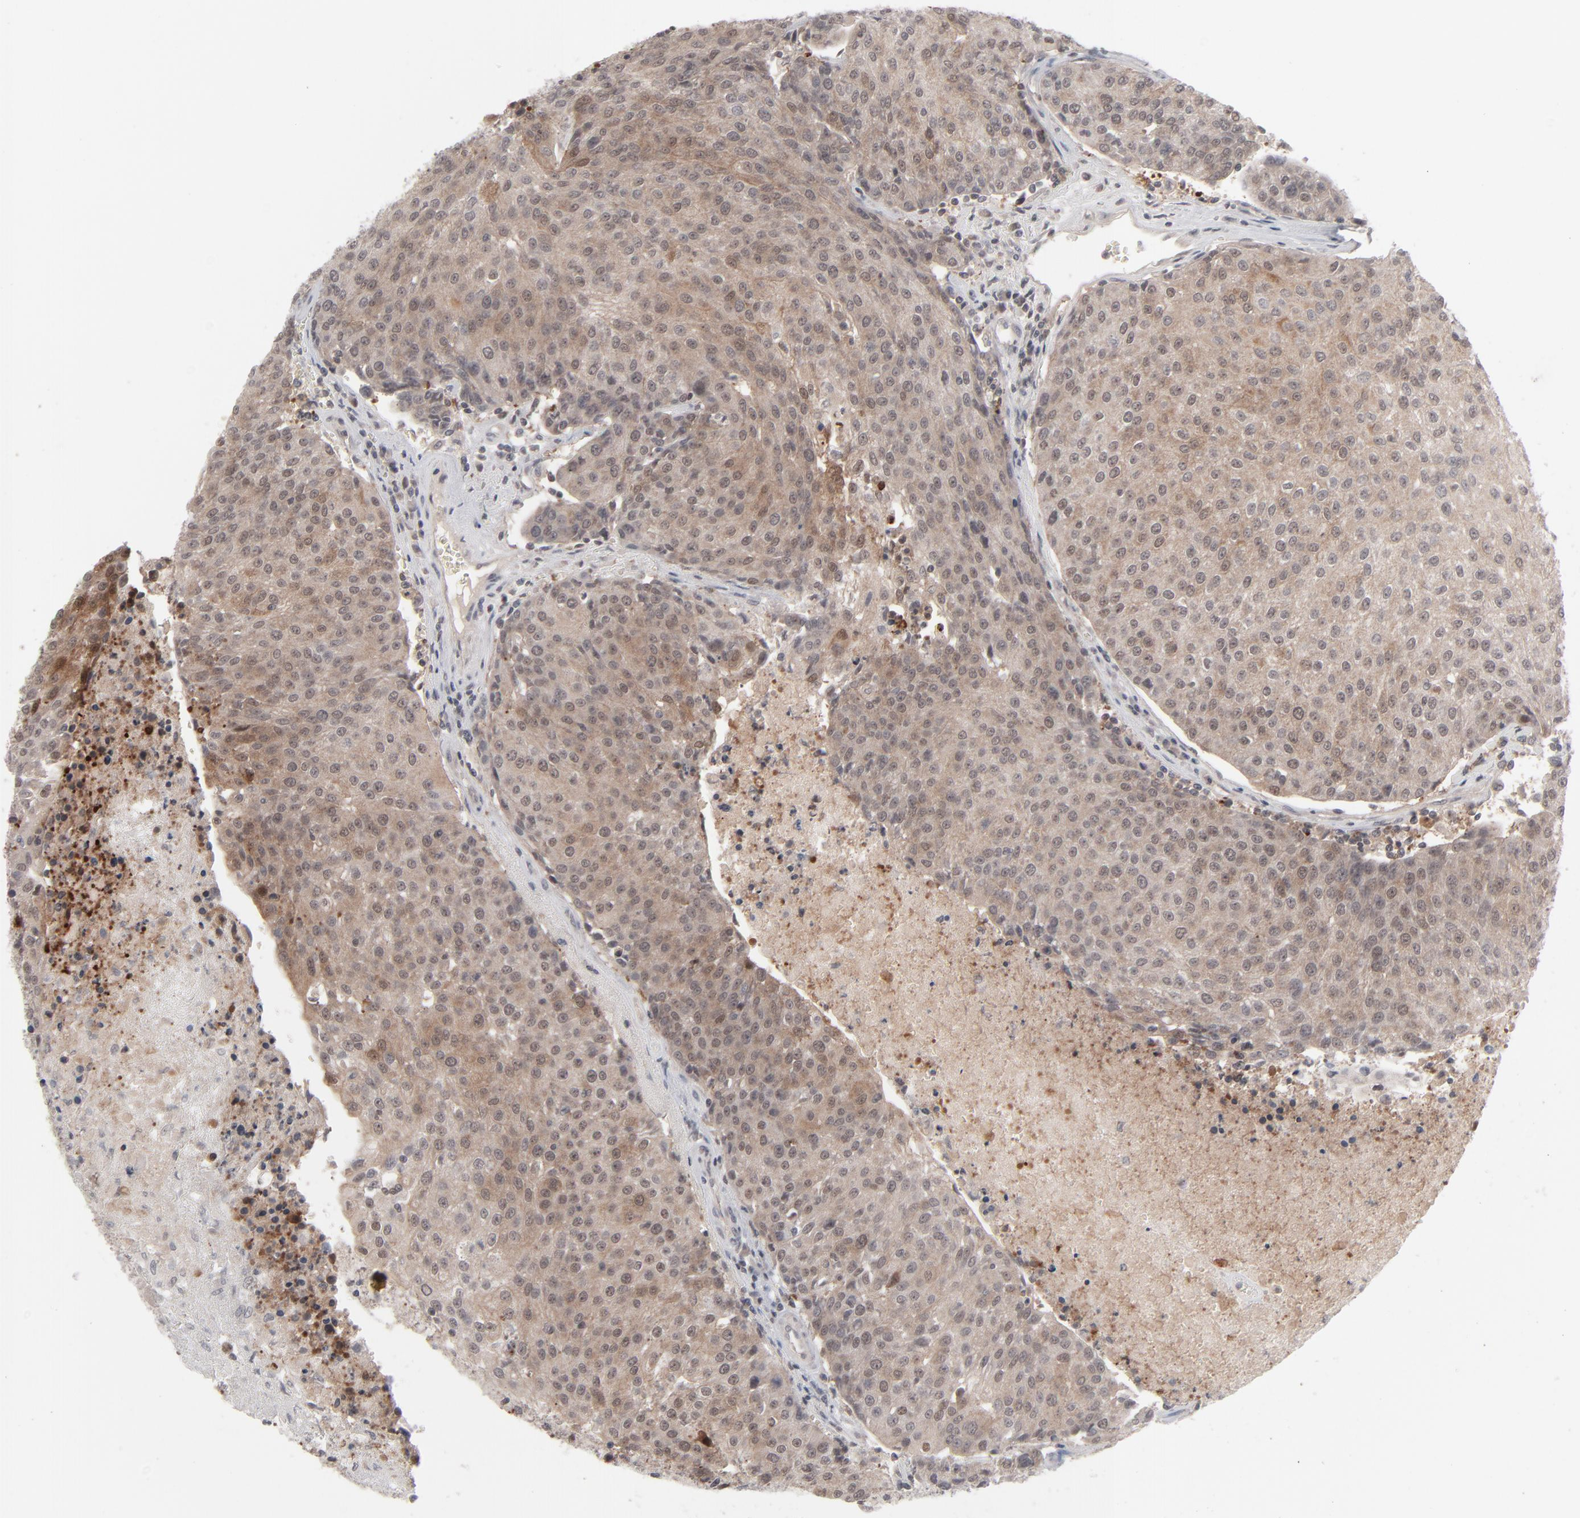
{"staining": {"intensity": "moderate", "quantity": ">75%", "location": "cytoplasmic/membranous"}, "tissue": "urothelial cancer", "cell_type": "Tumor cells", "image_type": "cancer", "snomed": [{"axis": "morphology", "description": "Urothelial carcinoma, High grade"}, {"axis": "topography", "description": "Urinary bladder"}], "caption": "A brown stain highlights moderate cytoplasmic/membranous expression of a protein in urothelial cancer tumor cells.", "gene": "POF1B", "patient": {"sex": "female", "age": 85}}